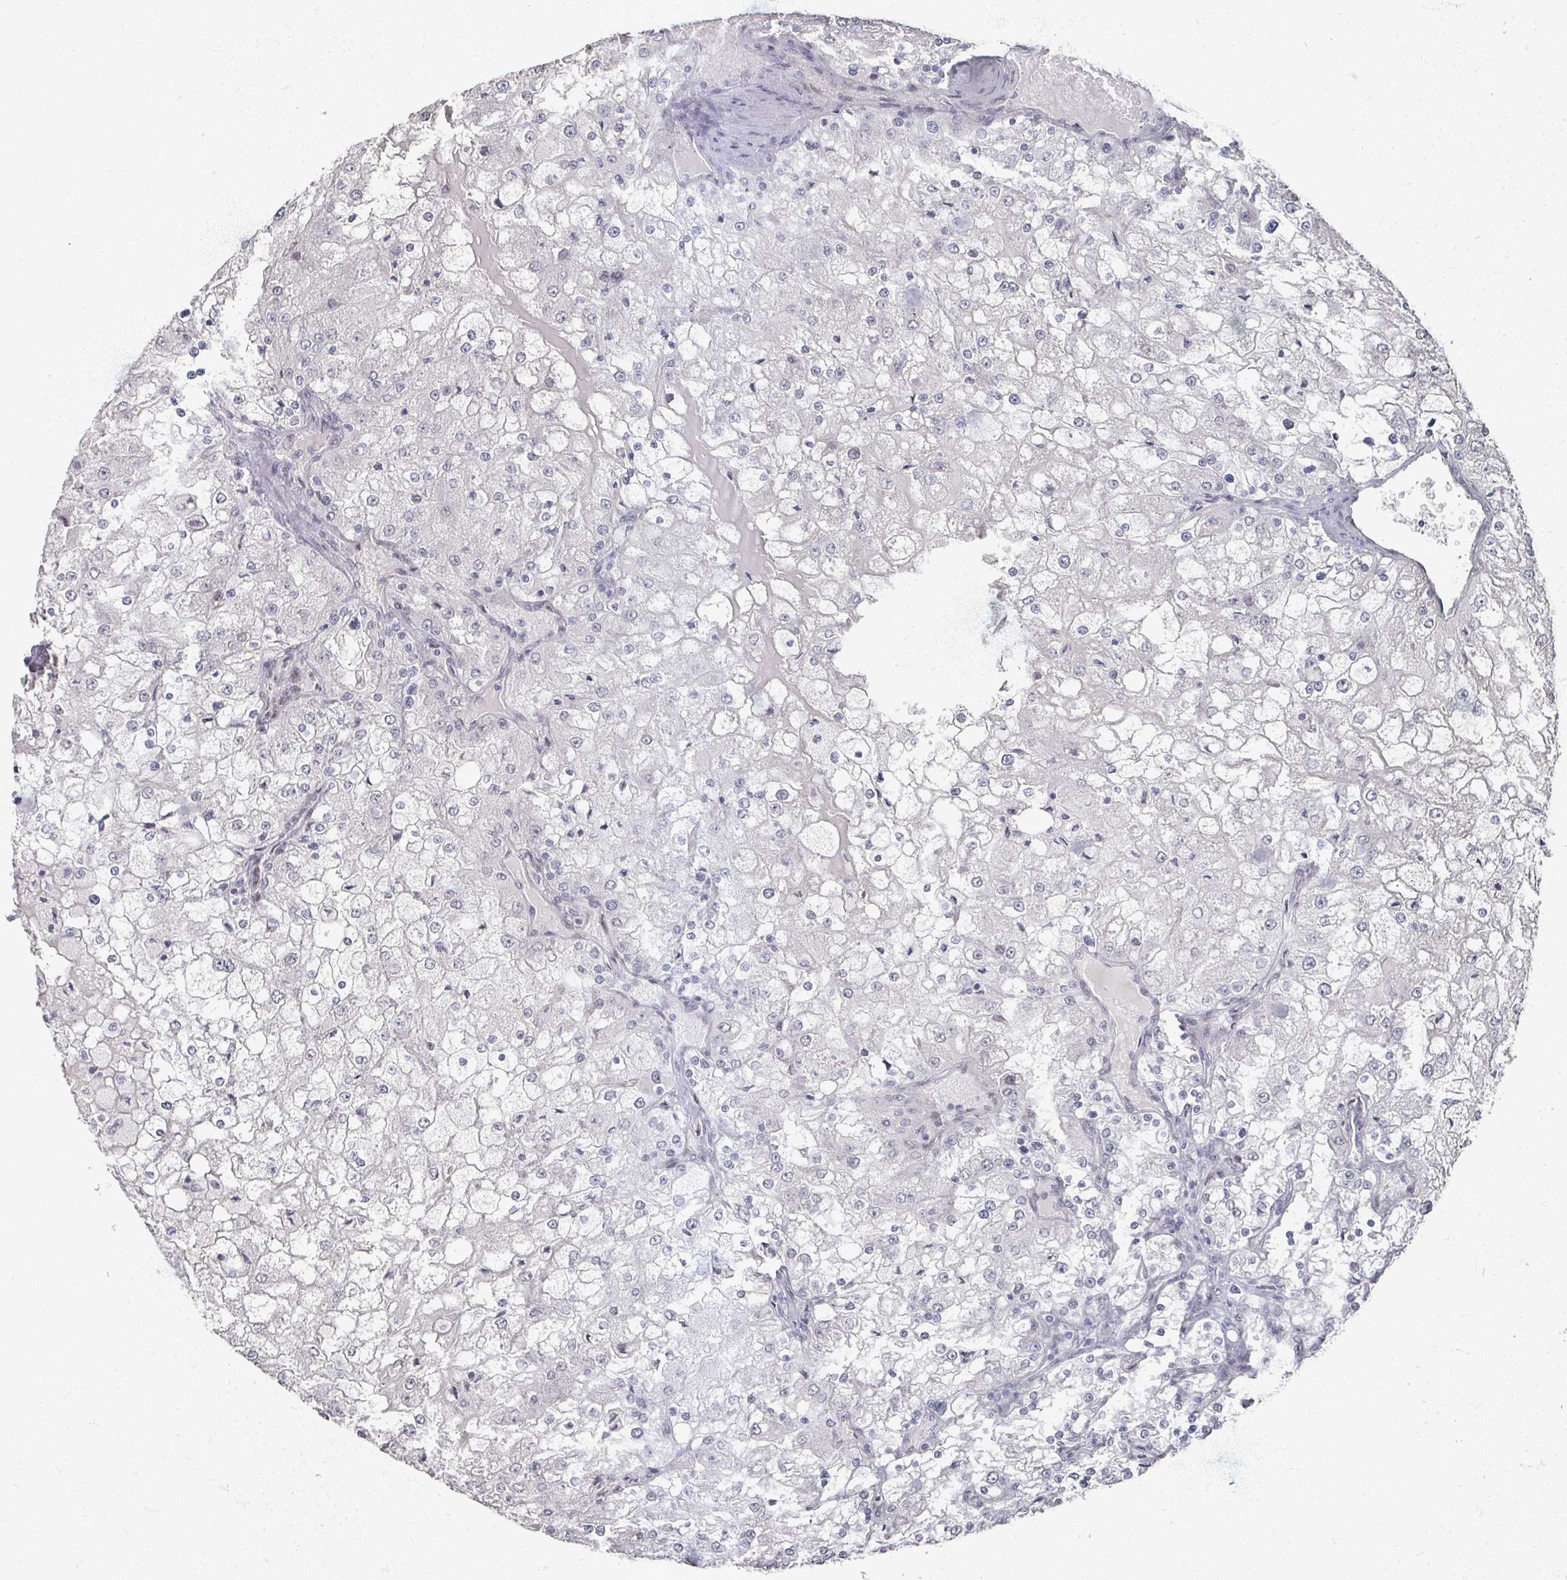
{"staining": {"intensity": "negative", "quantity": "none", "location": "none"}, "tissue": "renal cancer", "cell_type": "Tumor cells", "image_type": "cancer", "snomed": [{"axis": "morphology", "description": "Adenocarcinoma, NOS"}, {"axis": "topography", "description": "Kidney"}], "caption": "Human adenocarcinoma (renal) stained for a protein using immunohistochemistry exhibits no expression in tumor cells.", "gene": "PSKH1", "patient": {"sex": "female", "age": 74}}